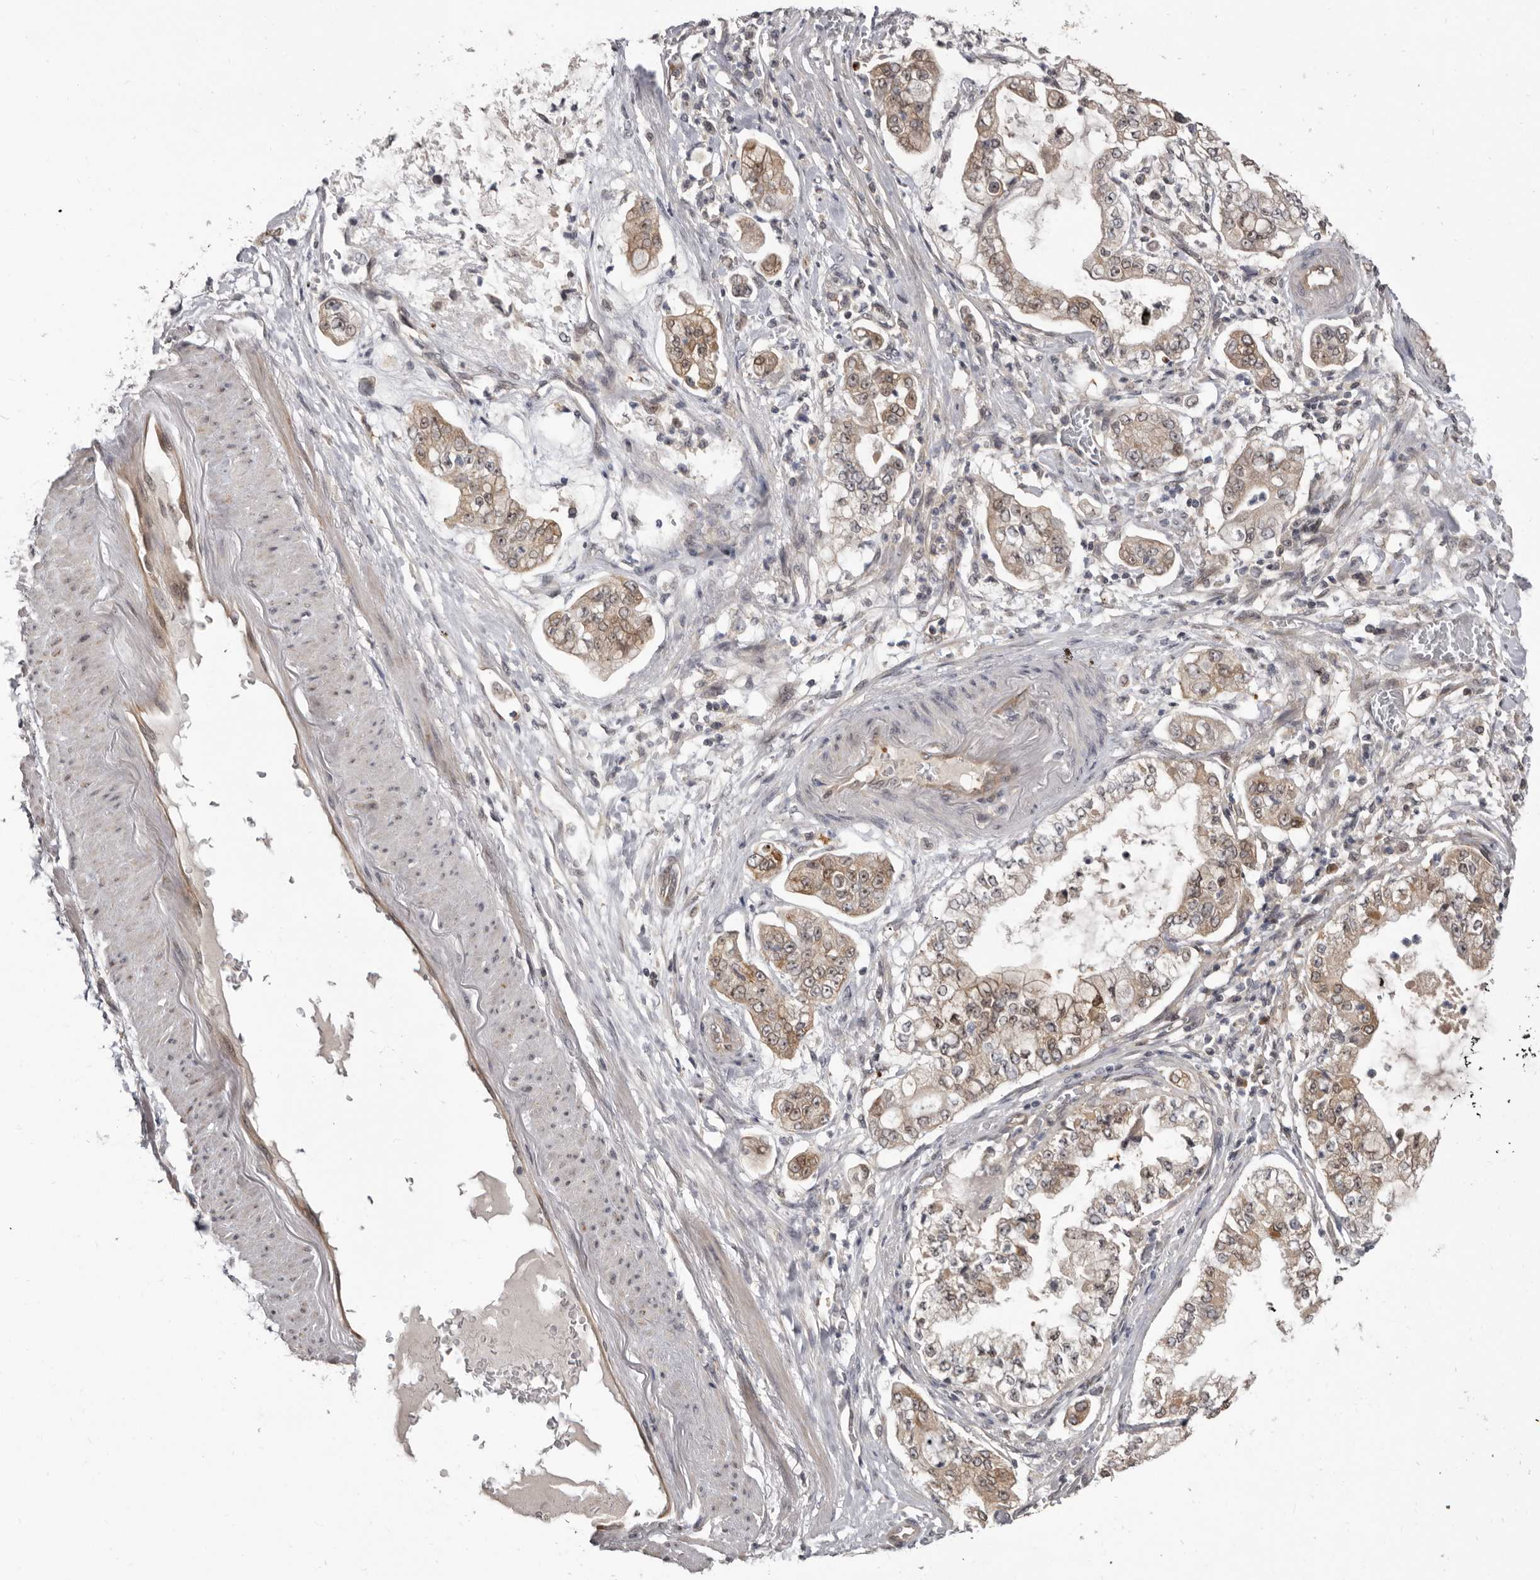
{"staining": {"intensity": "moderate", "quantity": ">75%", "location": "cytoplasmic/membranous"}, "tissue": "stomach cancer", "cell_type": "Tumor cells", "image_type": "cancer", "snomed": [{"axis": "morphology", "description": "Adenocarcinoma, NOS"}, {"axis": "topography", "description": "Stomach"}], "caption": "Brown immunohistochemical staining in stomach adenocarcinoma shows moderate cytoplasmic/membranous positivity in approximately >75% of tumor cells.", "gene": "BAD", "patient": {"sex": "male", "age": 76}}